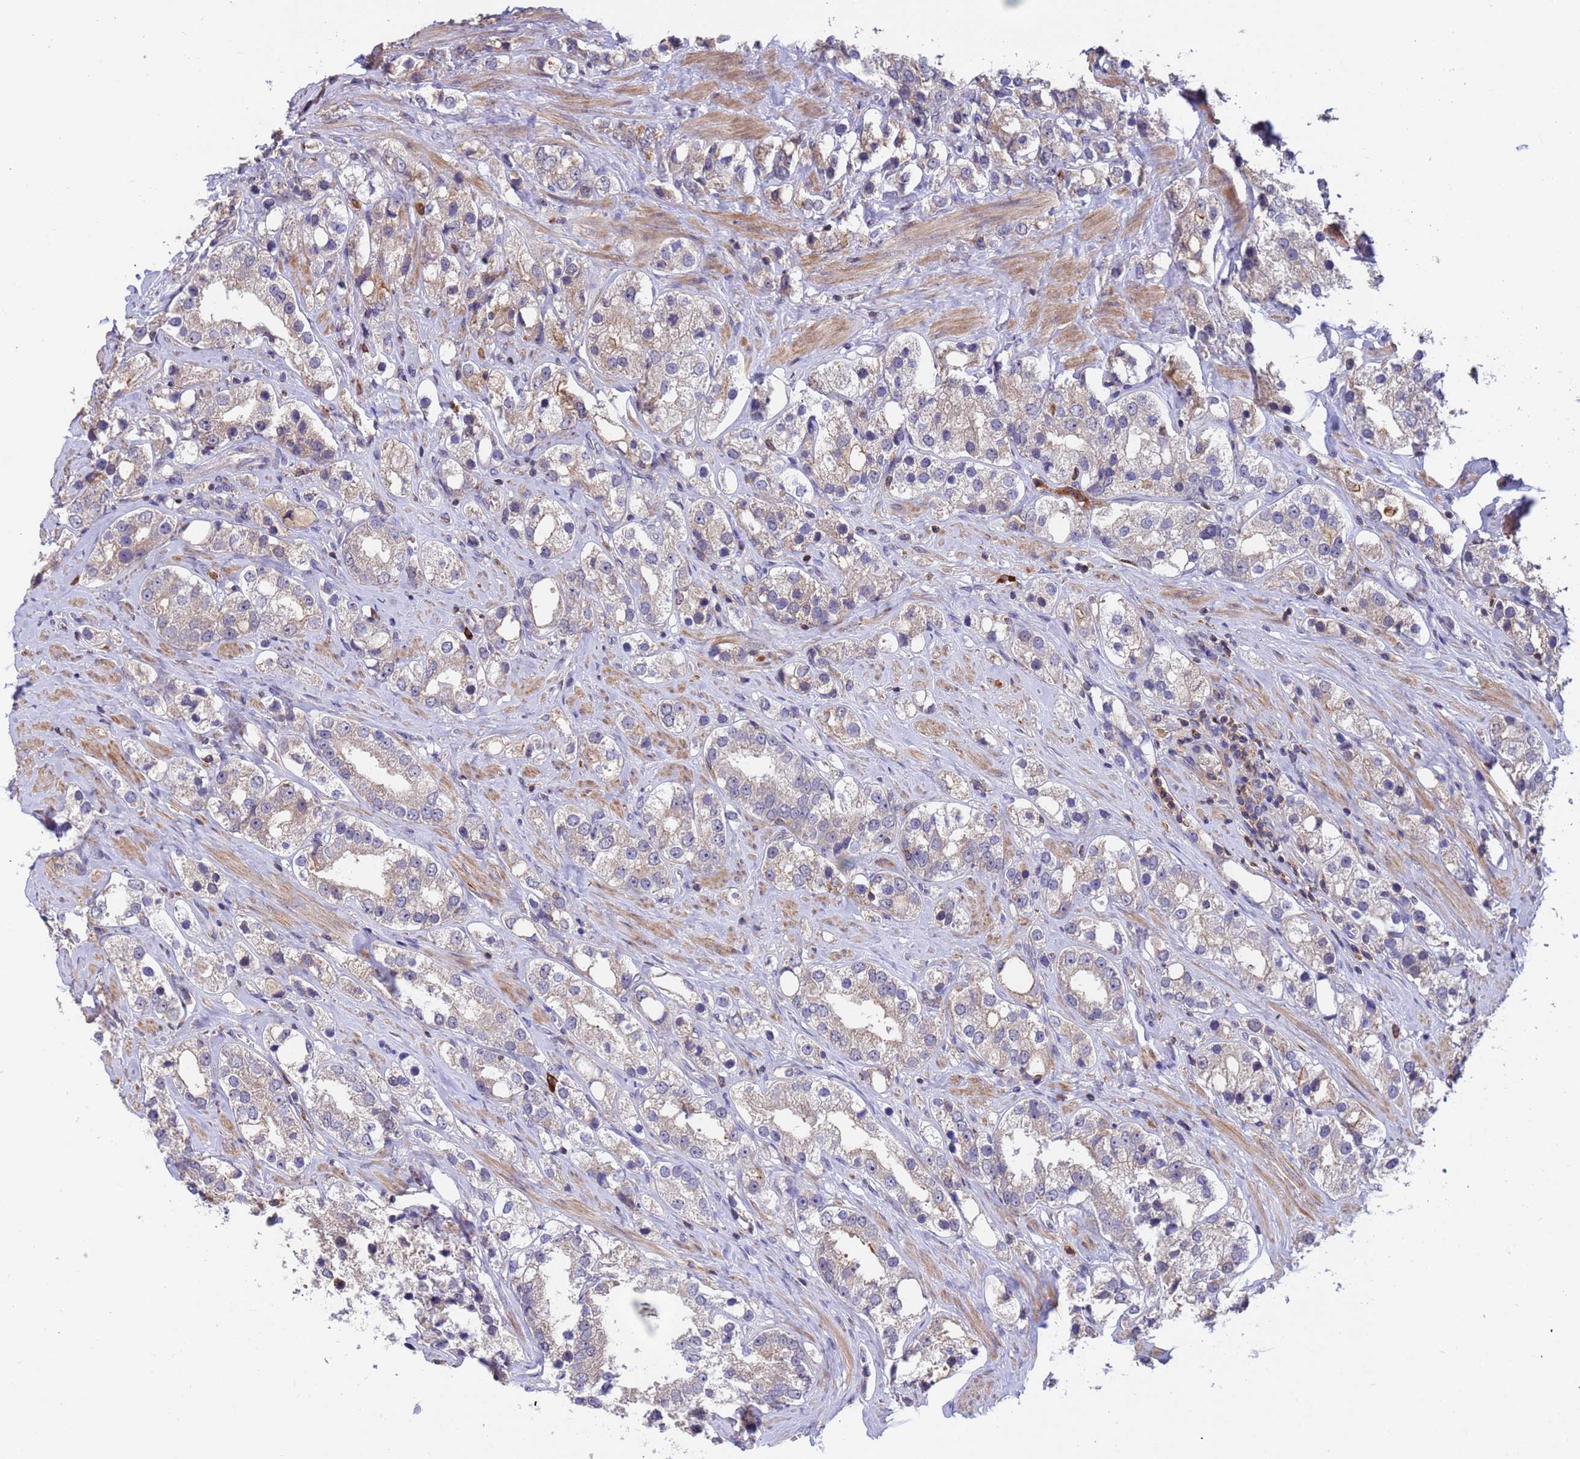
{"staining": {"intensity": "weak", "quantity": "<25%", "location": "cytoplasmic/membranous"}, "tissue": "prostate cancer", "cell_type": "Tumor cells", "image_type": "cancer", "snomed": [{"axis": "morphology", "description": "Adenocarcinoma, NOS"}, {"axis": "topography", "description": "Prostate"}], "caption": "Immunohistochemistry of prostate cancer (adenocarcinoma) displays no staining in tumor cells.", "gene": "AMPD3", "patient": {"sex": "male", "age": 79}}